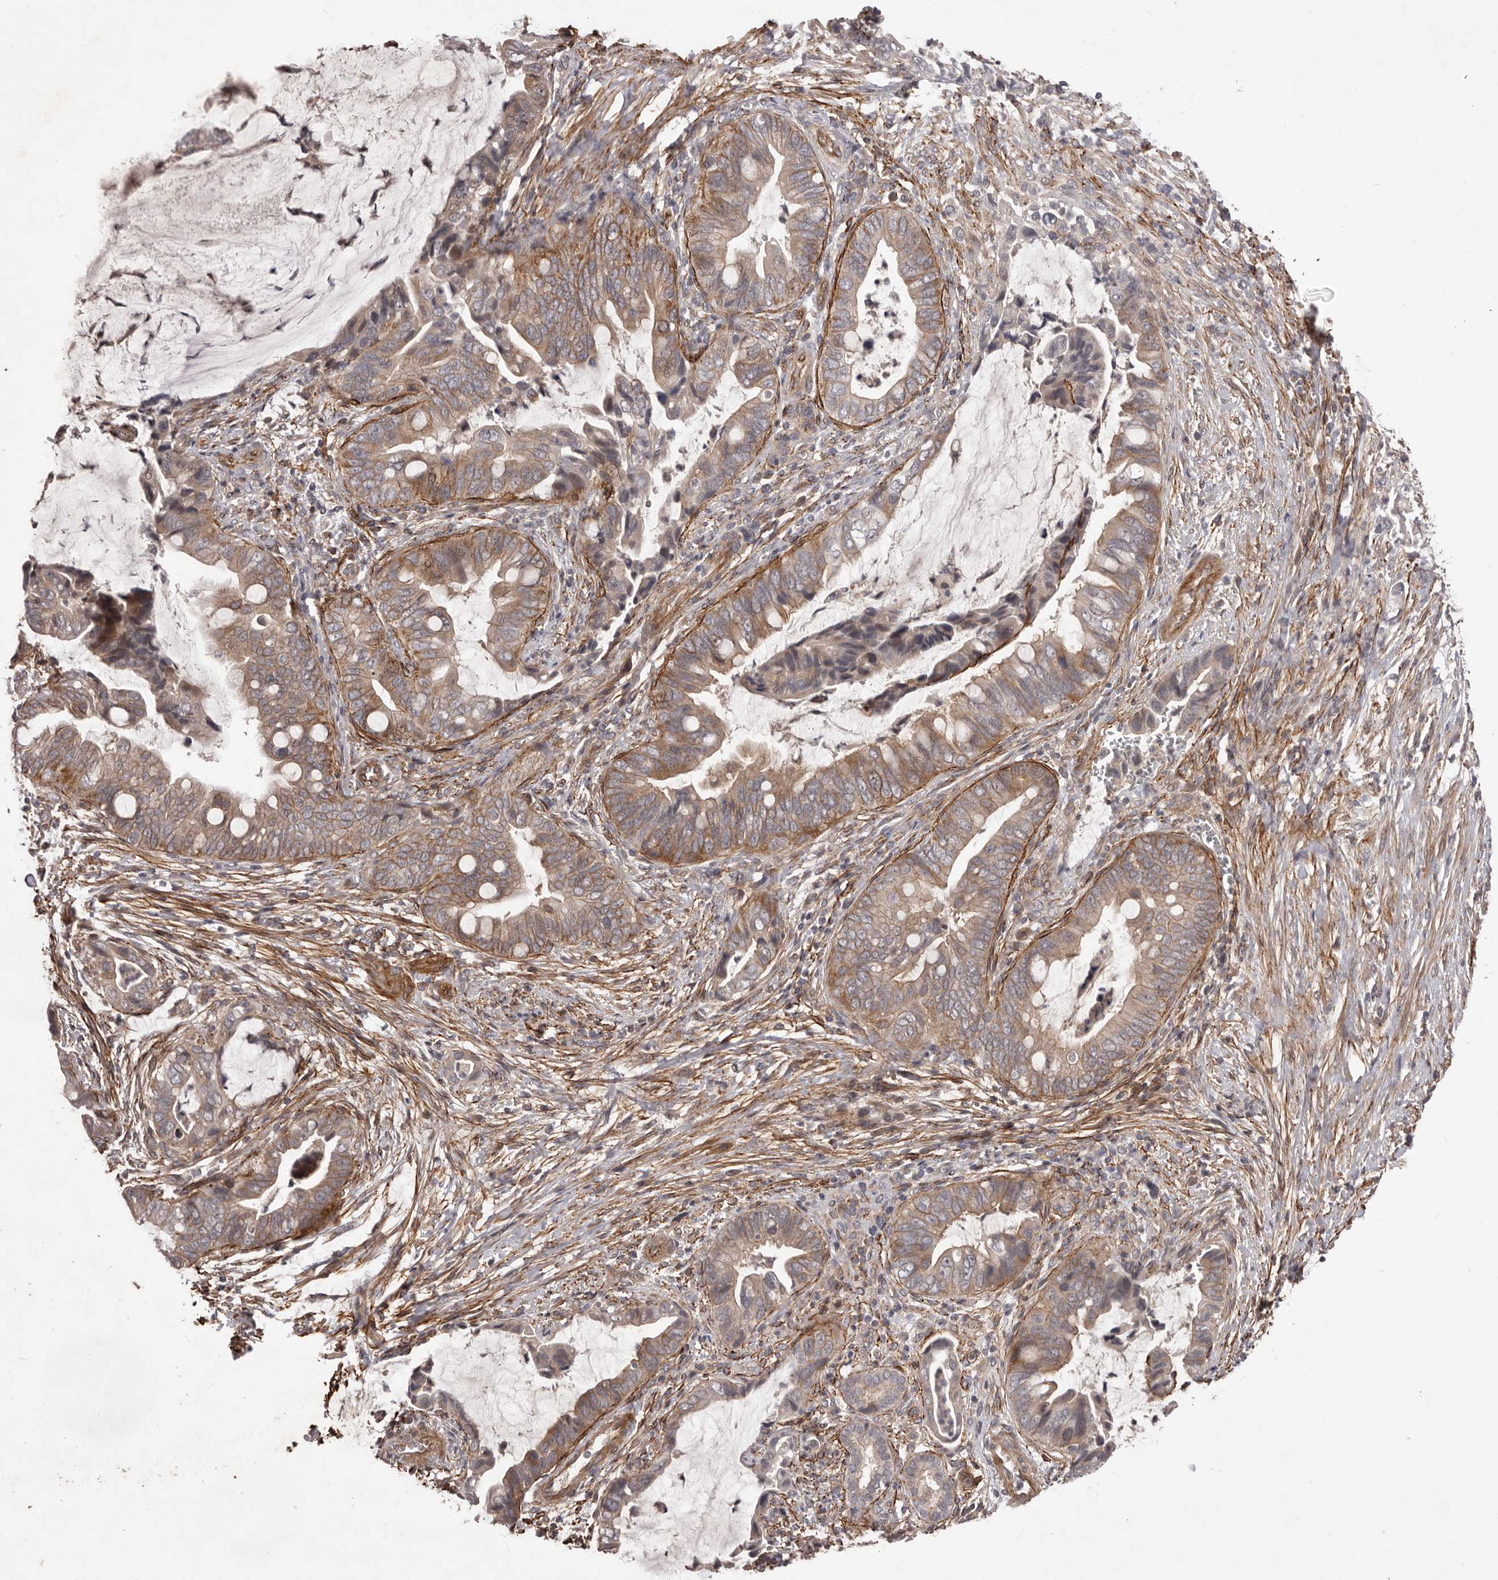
{"staining": {"intensity": "moderate", "quantity": "25%-75%", "location": "cytoplasmic/membranous"}, "tissue": "pancreatic cancer", "cell_type": "Tumor cells", "image_type": "cancer", "snomed": [{"axis": "morphology", "description": "Adenocarcinoma, NOS"}, {"axis": "topography", "description": "Pancreas"}], "caption": "Pancreatic adenocarcinoma stained for a protein (brown) exhibits moderate cytoplasmic/membranous positive expression in about 25%-75% of tumor cells.", "gene": "HBS1L", "patient": {"sex": "male", "age": 75}}